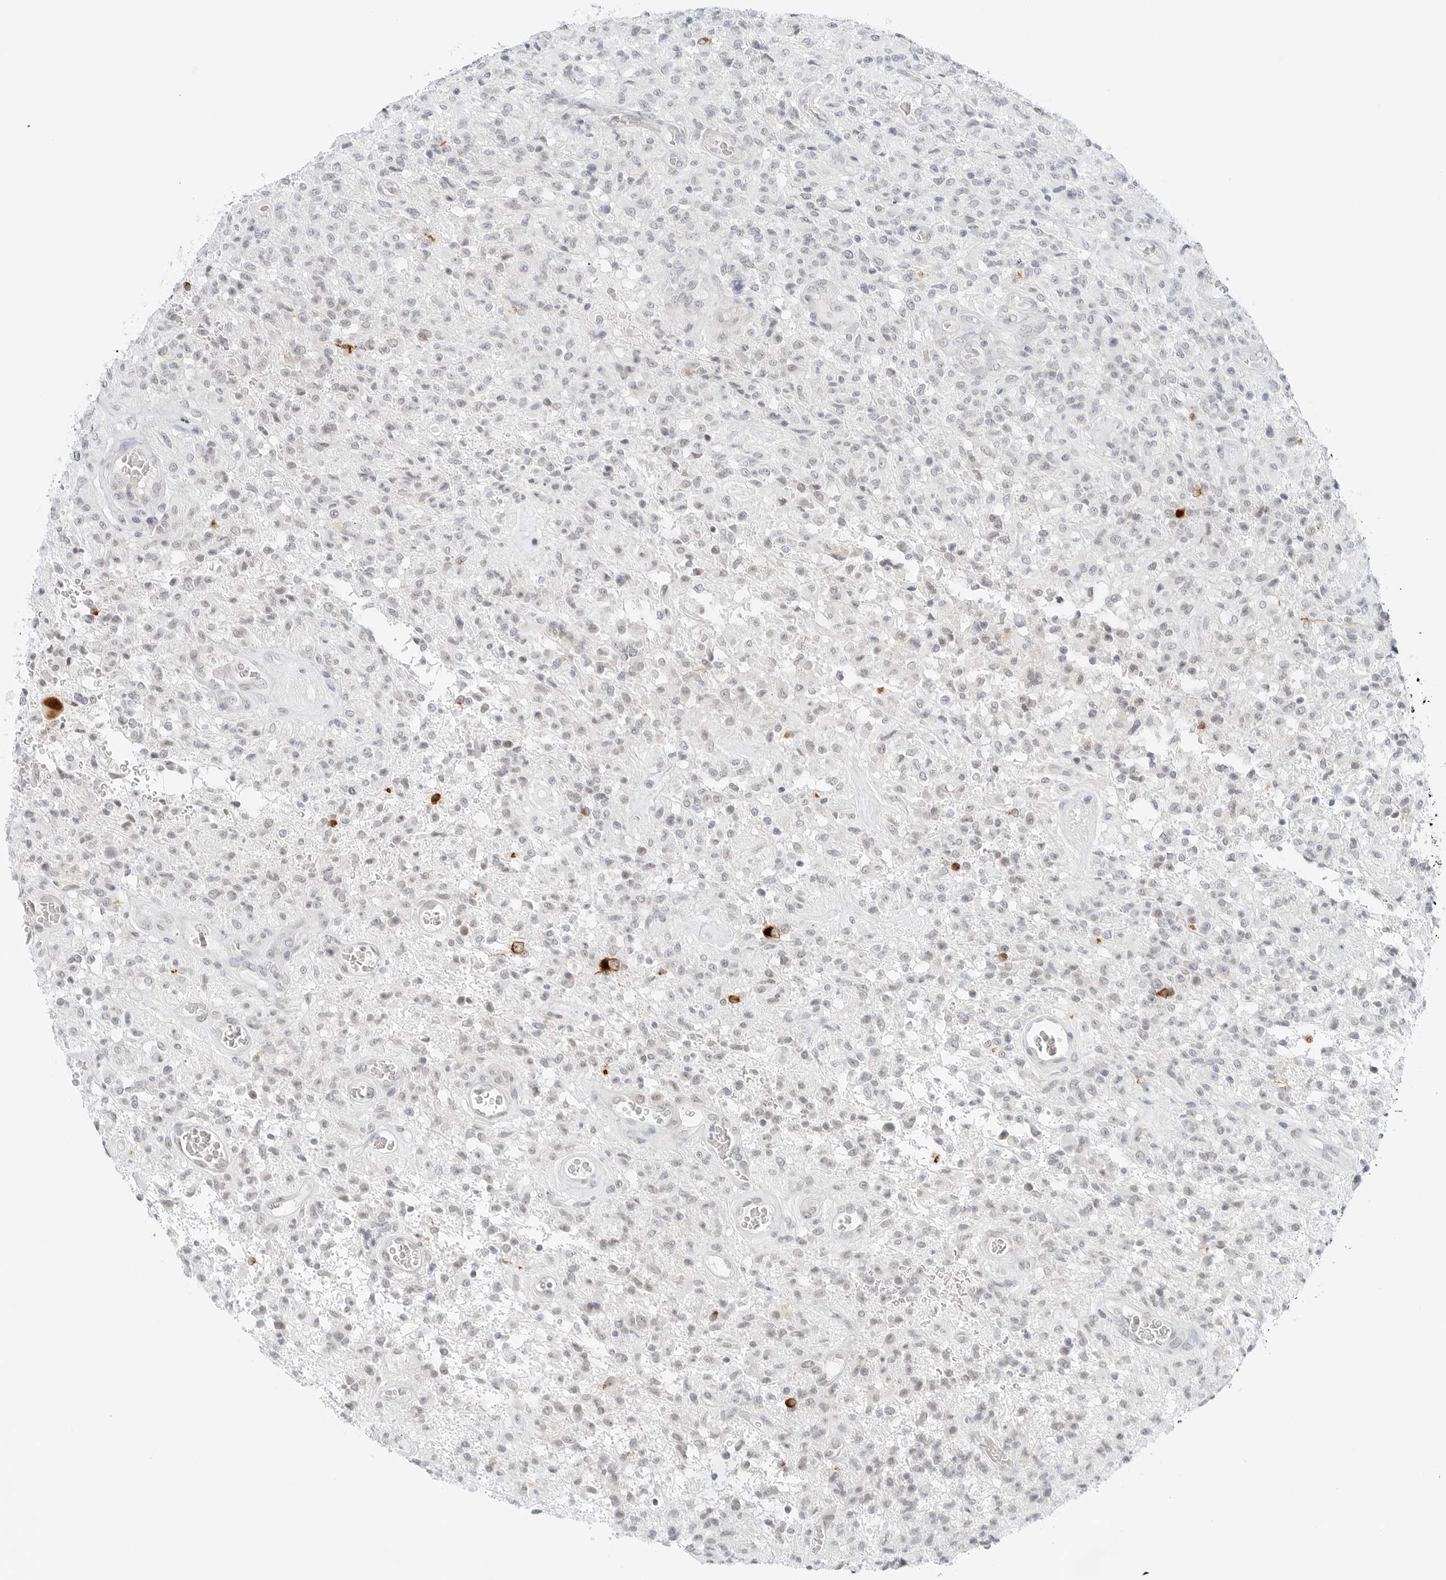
{"staining": {"intensity": "negative", "quantity": "none", "location": "none"}, "tissue": "glioma", "cell_type": "Tumor cells", "image_type": "cancer", "snomed": [{"axis": "morphology", "description": "Glioma, malignant, High grade"}, {"axis": "topography", "description": "Brain"}], "caption": "Tumor cells are negative for brown protein staining in glioma. Nuclei are stained in blue.", "gene": "CCSAP", "patient": {"sex": "female", "age": 57}}